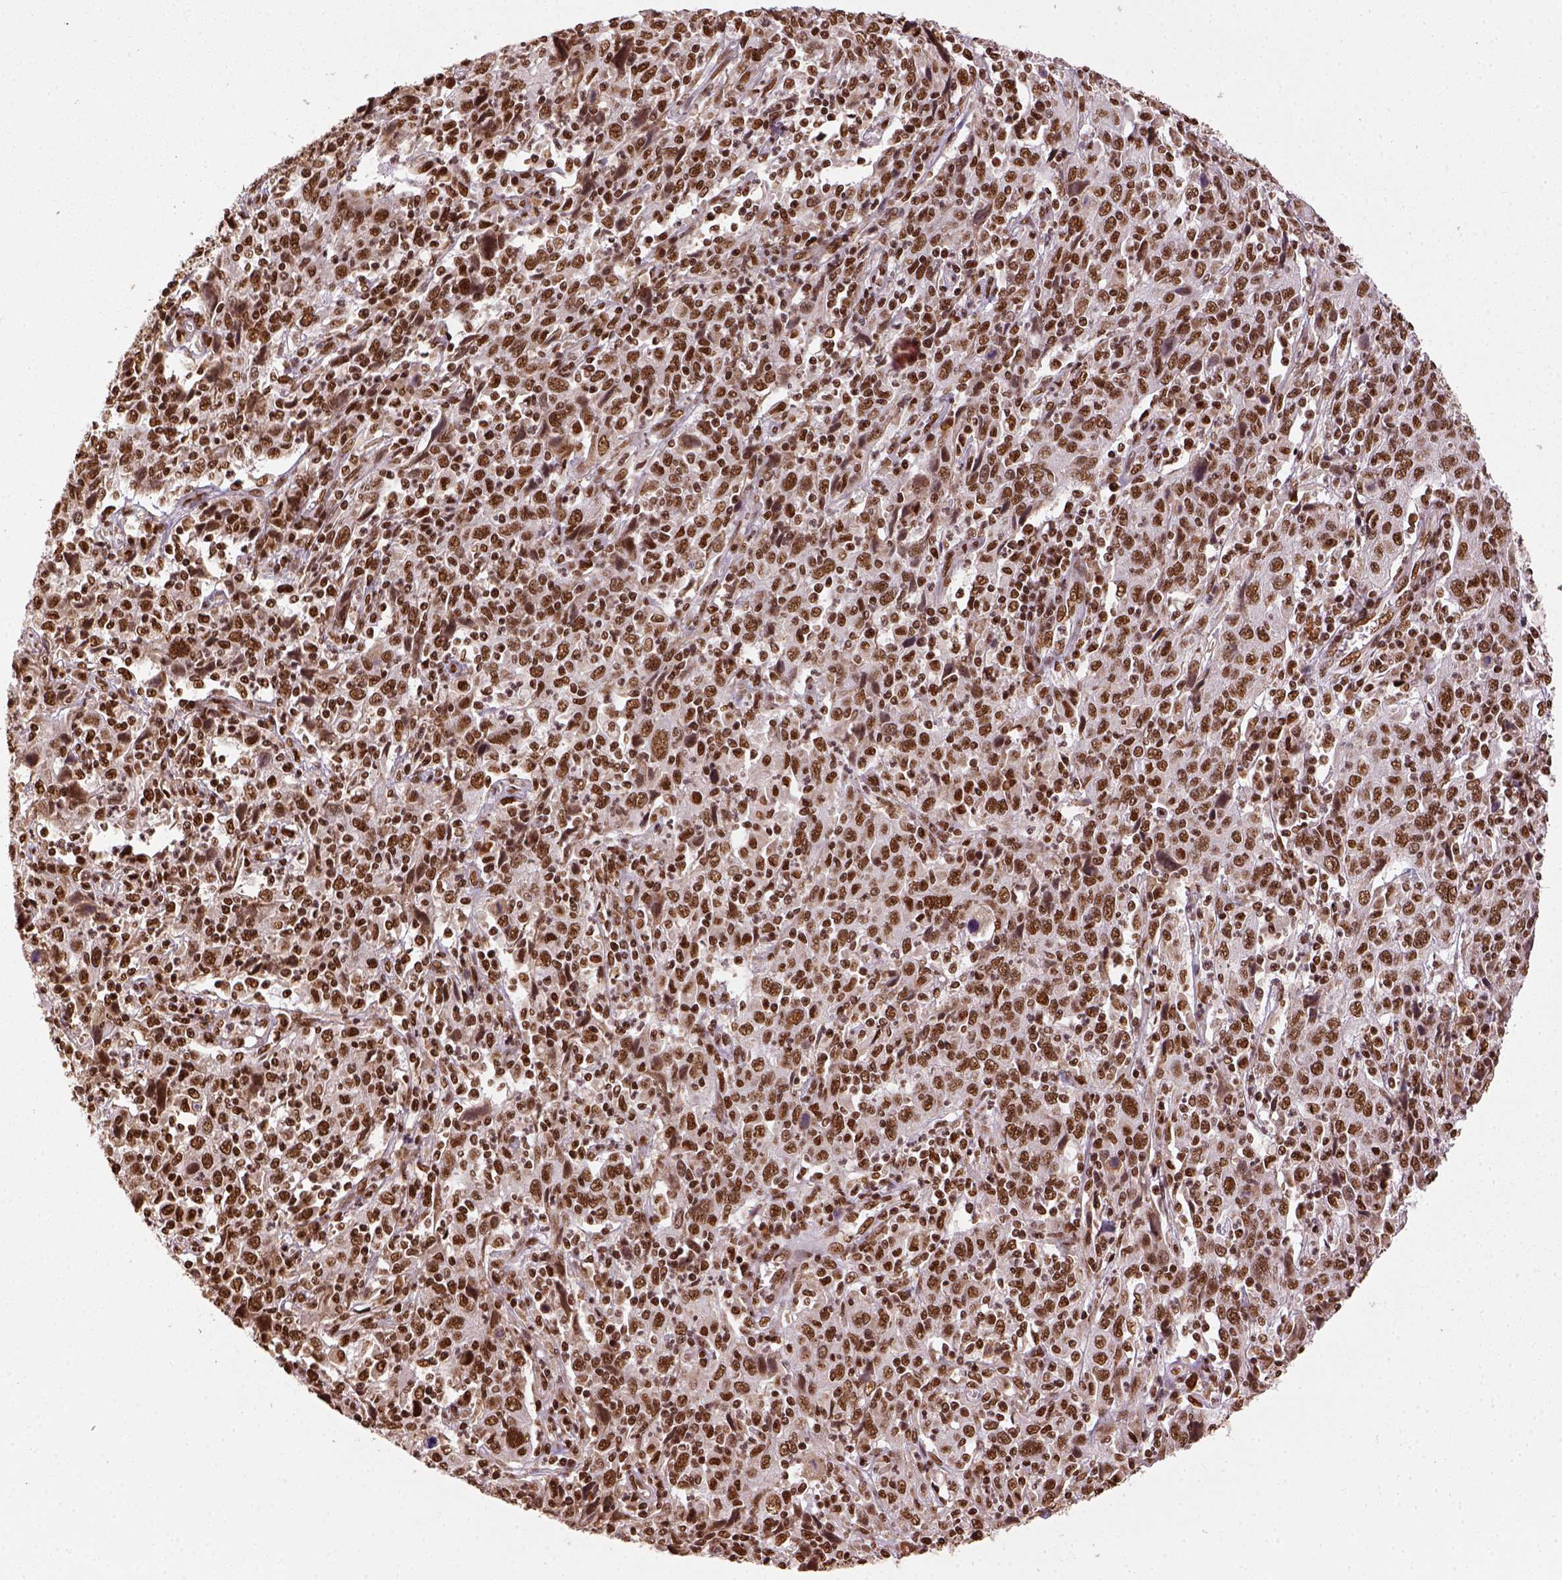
{"staining": {"intensity": "strong", "quantity": ">75%", "location": "nuclear"}, "tissue": "cervical cancer", "cell_type": "Tumor cells", "image_type": "cancer", "snomed": [{"axis": "morphology", "description": "Squamous cell carcinoma, NOS"}, {"axis": "topography", "description": "Cervix"}], "caption": "Cervical cancer (squamous cell carcinoma) was stained to show a protein in brown. There is high levels of strong nuclear staining in about >75% of tumor cells.", "gene": "CCAR1", "patient": {"sex": "female", "age": 46}}